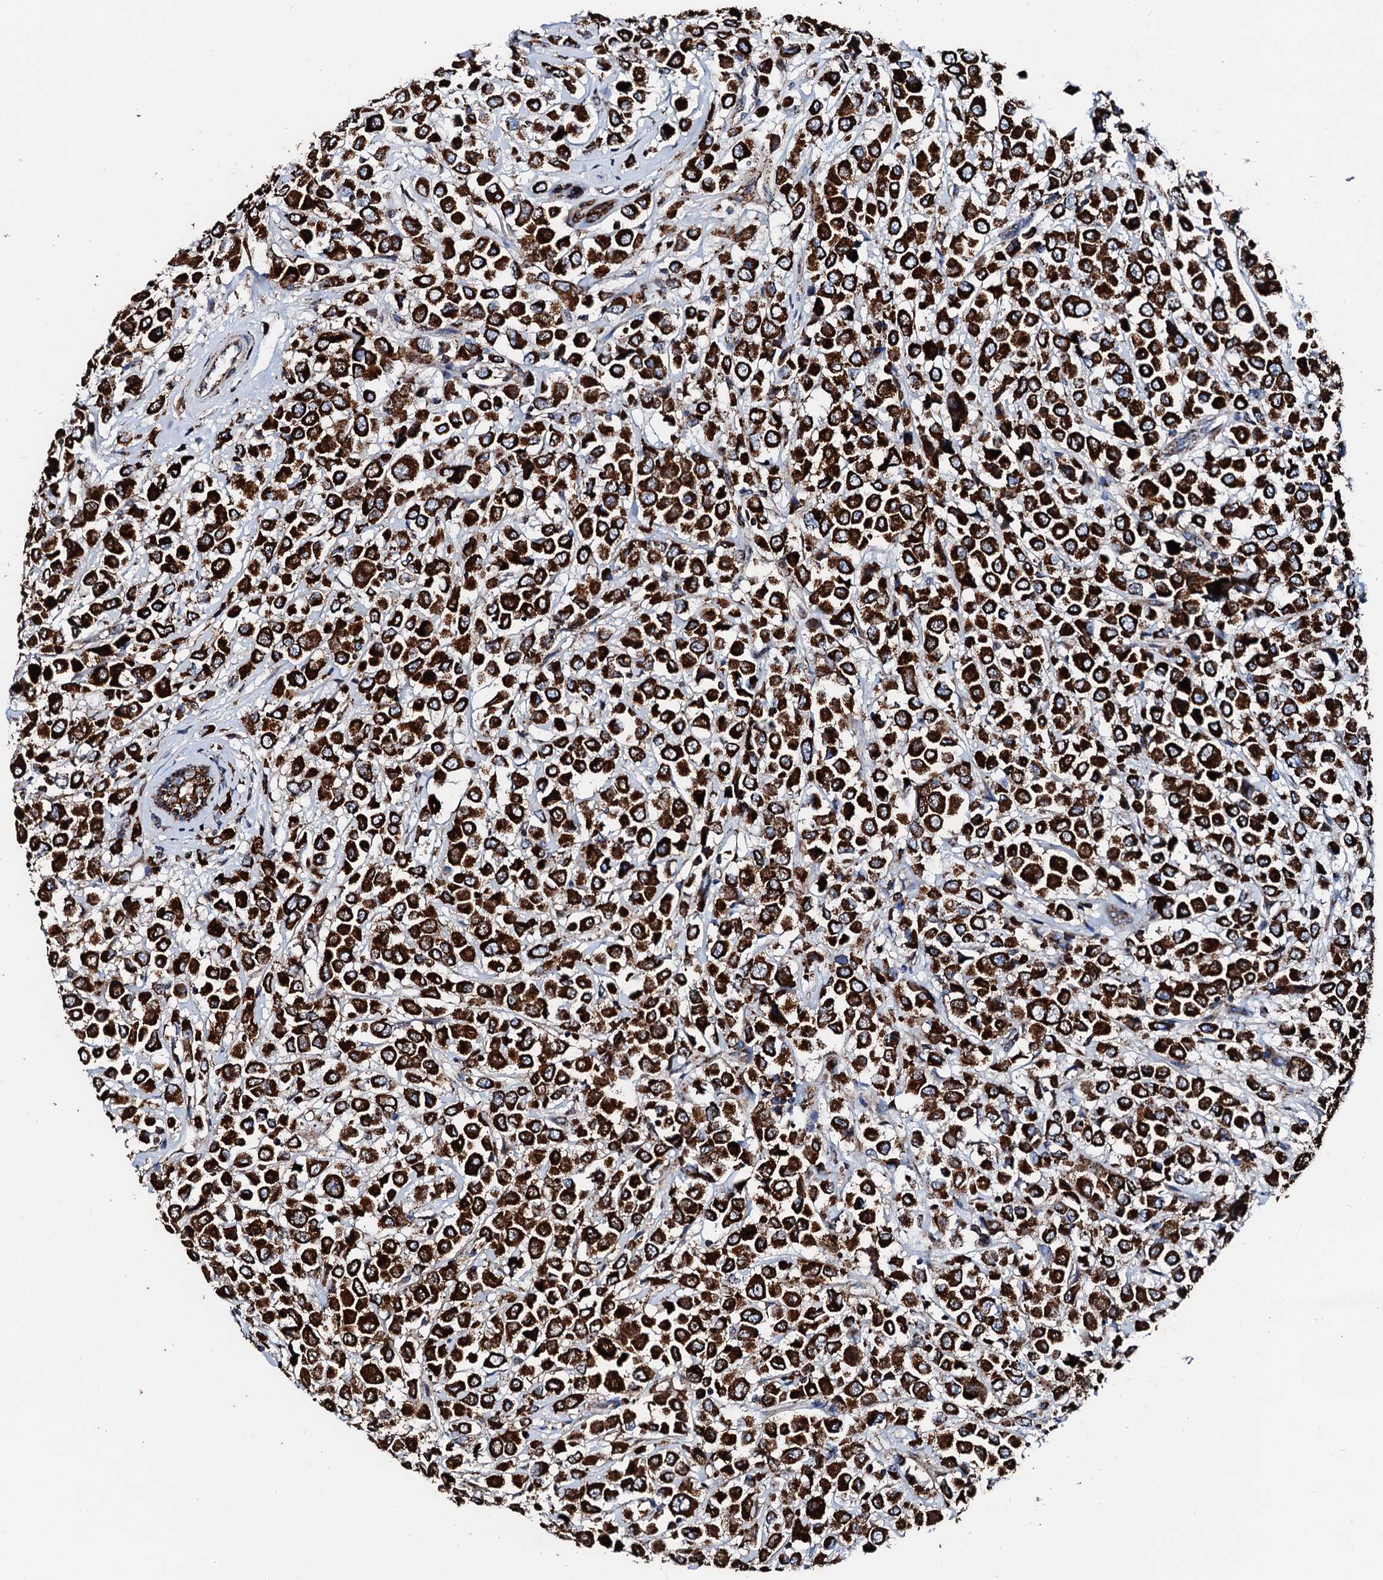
{"staining": {"intensity": "strong", "quantity": ">75%", "location": "cytoplasmic/membranous"}, "tissue": "breast cancer", "cell_type": "Tumor cells", "image_type": "cancer", "snomed": [{"axis": "morphology", "description": "Duct carcinoma"}, {"axis": "topography", "description": "Breast"}], "caption": "Protein analysis of invasive ductal carcinoma (breast) tissue exhibits strong cytoplasmic/membranous positivity in approximately >75% of tumor cells.", "gene": "HADH", "patient": {"sex": "female", "age": 61}}